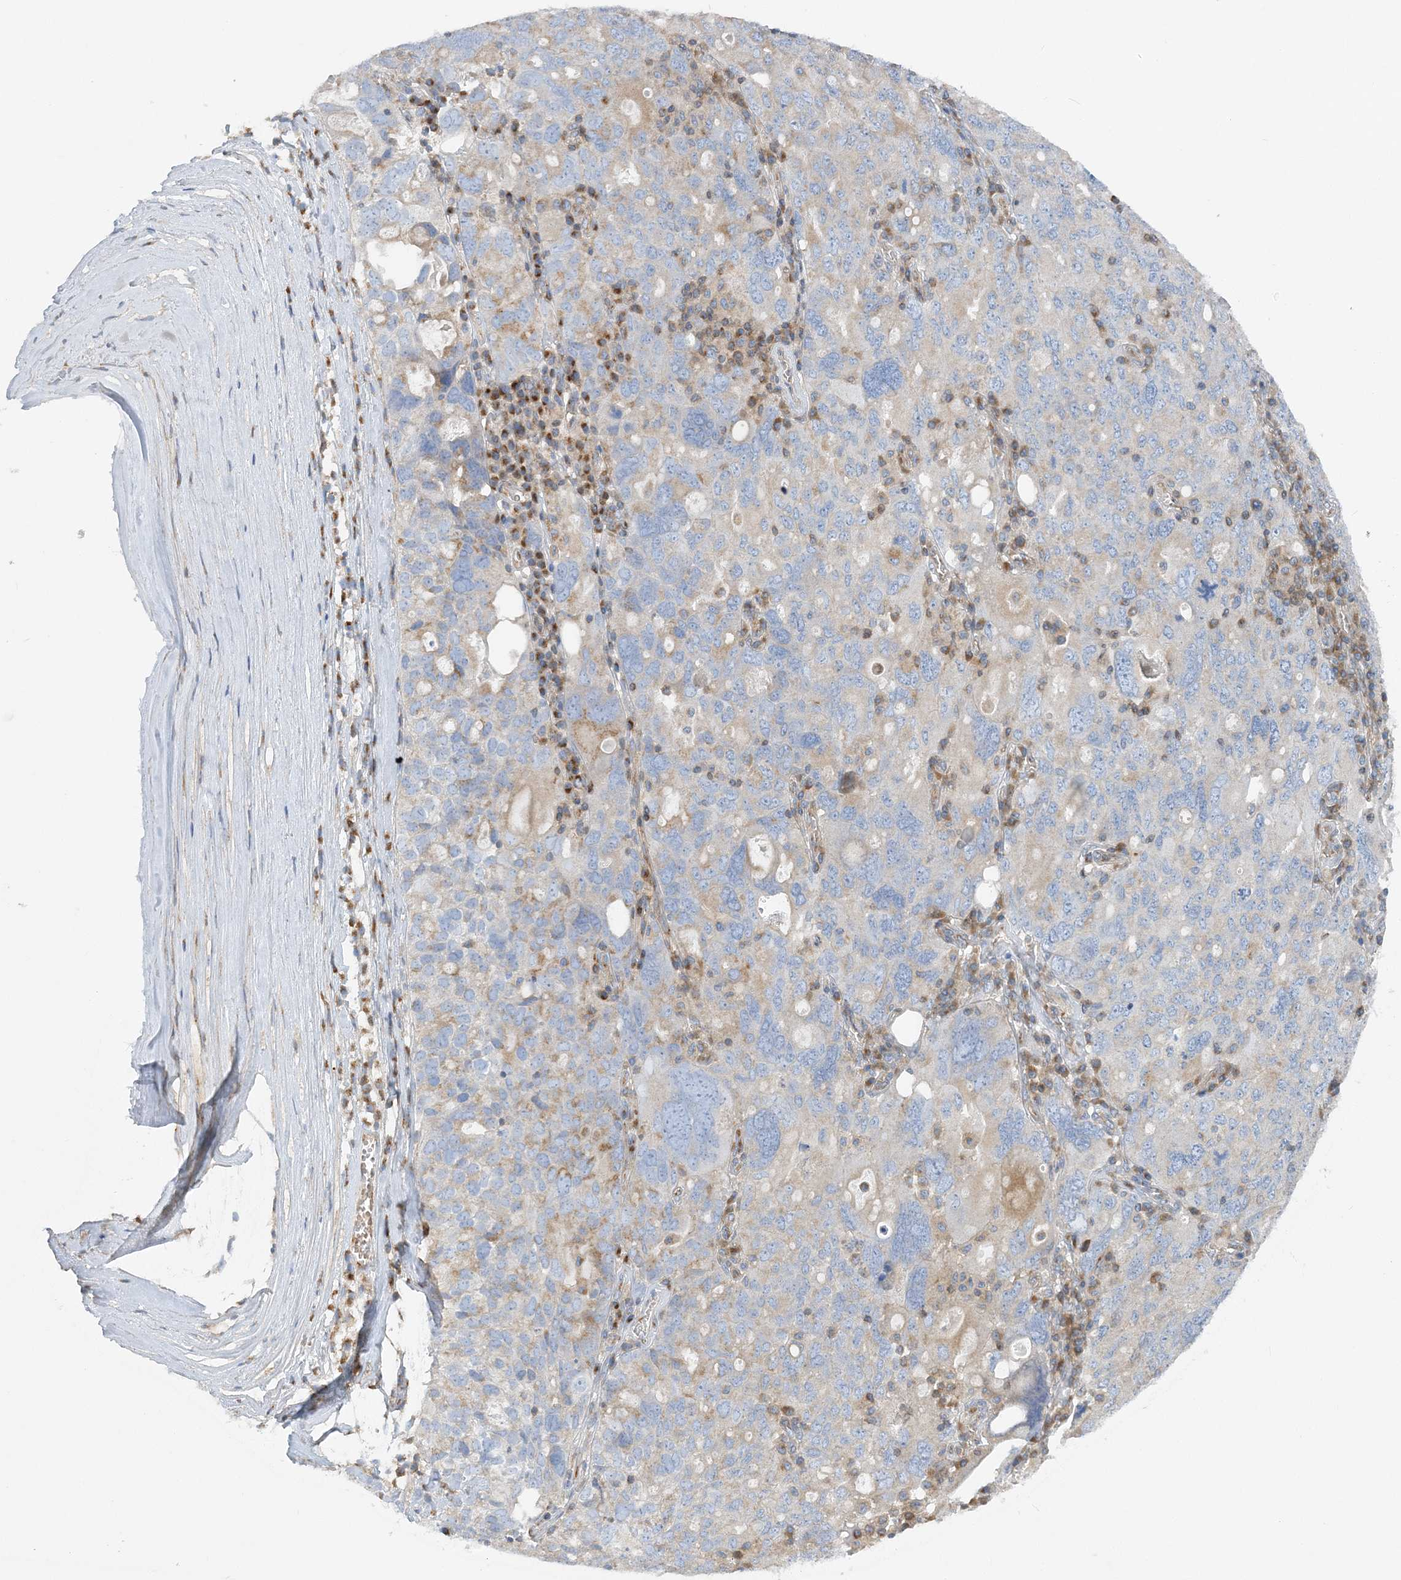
{"staining": {"intensity": "weak", "quantity": "<25%", "location": "cytoplasmic/membranous"}, "tissue": "ovarian cancer", "cell_type": "Tumor cells", "image_type": "cancer", "snomed": [{"axis": "morphology", "description": "Carcinoma, endometroid"}, {"axis": "topography", "description": "Ovary"}], "caption": "DAB immunohistochemical staining of ovarian cancer reveals no significant expression in tumor cells. (DAB IHC with hematoxylin counter stain).", "gene": "FAM114A2", "patient": {"sex": "female", "age": 62}}